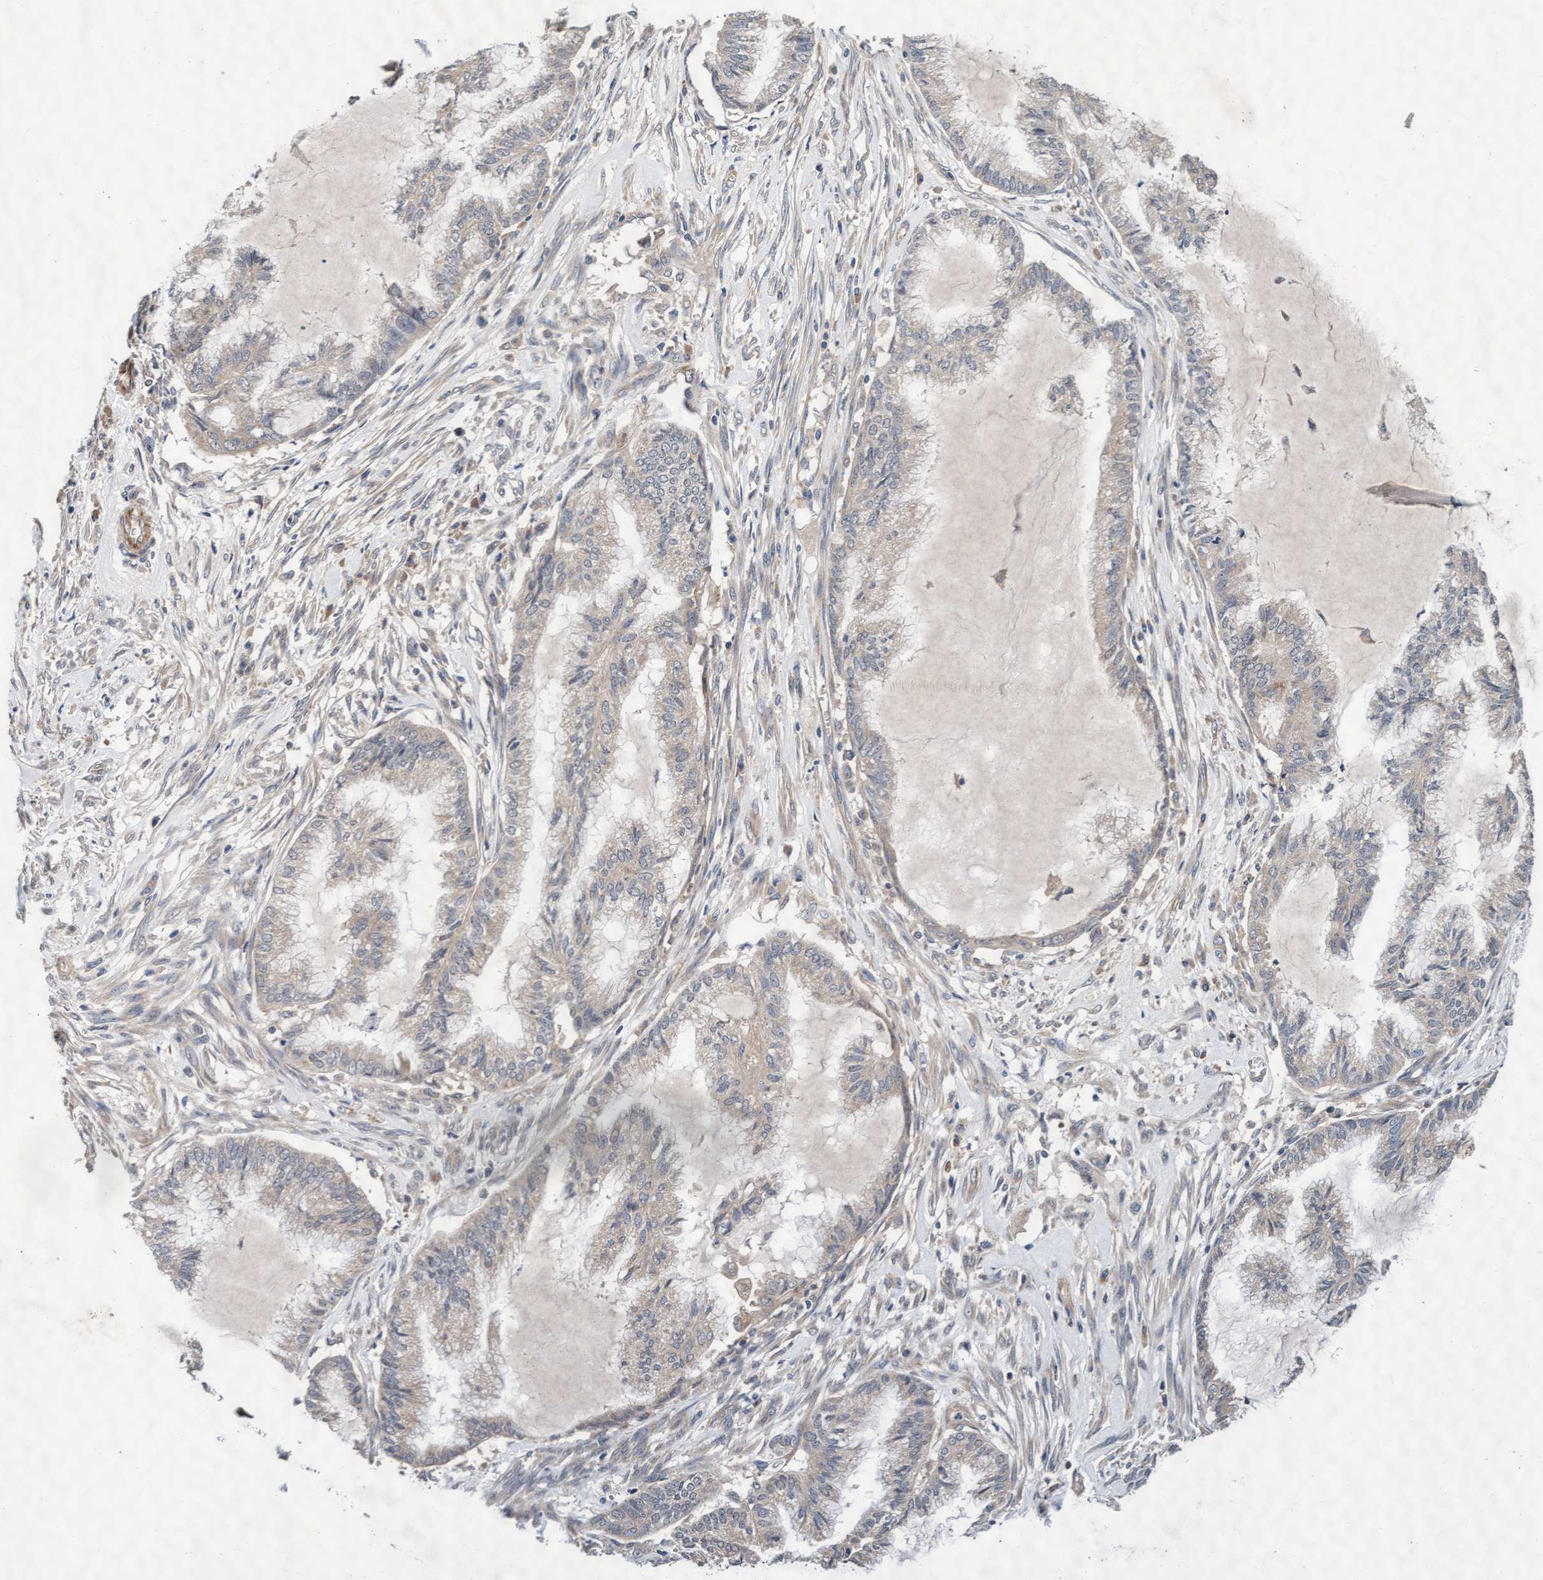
{"staining": {"intensity": "moderate", "quantity": "25%-75%", "location": "cytoplasmic/membranous"}, "tissue": "endometrial cancer", "cell_type": "Tumor cells", "image_type": "cancer", "snomed": [{"axis": "morphology", "description": "Adenocarcinoma, NOS"}, {"axis": "topography", "description": "Endometrium"}], "caption": "Adenocarcinoma (endometrial) stained with DAB (3,3'-diaminobenzidine) IHC demonstrates medium levels of moderate cytoplasmic/membranous expression in about 25%-75% of tumor cells. Immunohistochemistry (ihc) stains the protein of interest in brown and the nuclei are stained blue.", "gene": "EFCAB13", "patient": {"sex": "female", "age": 86}}